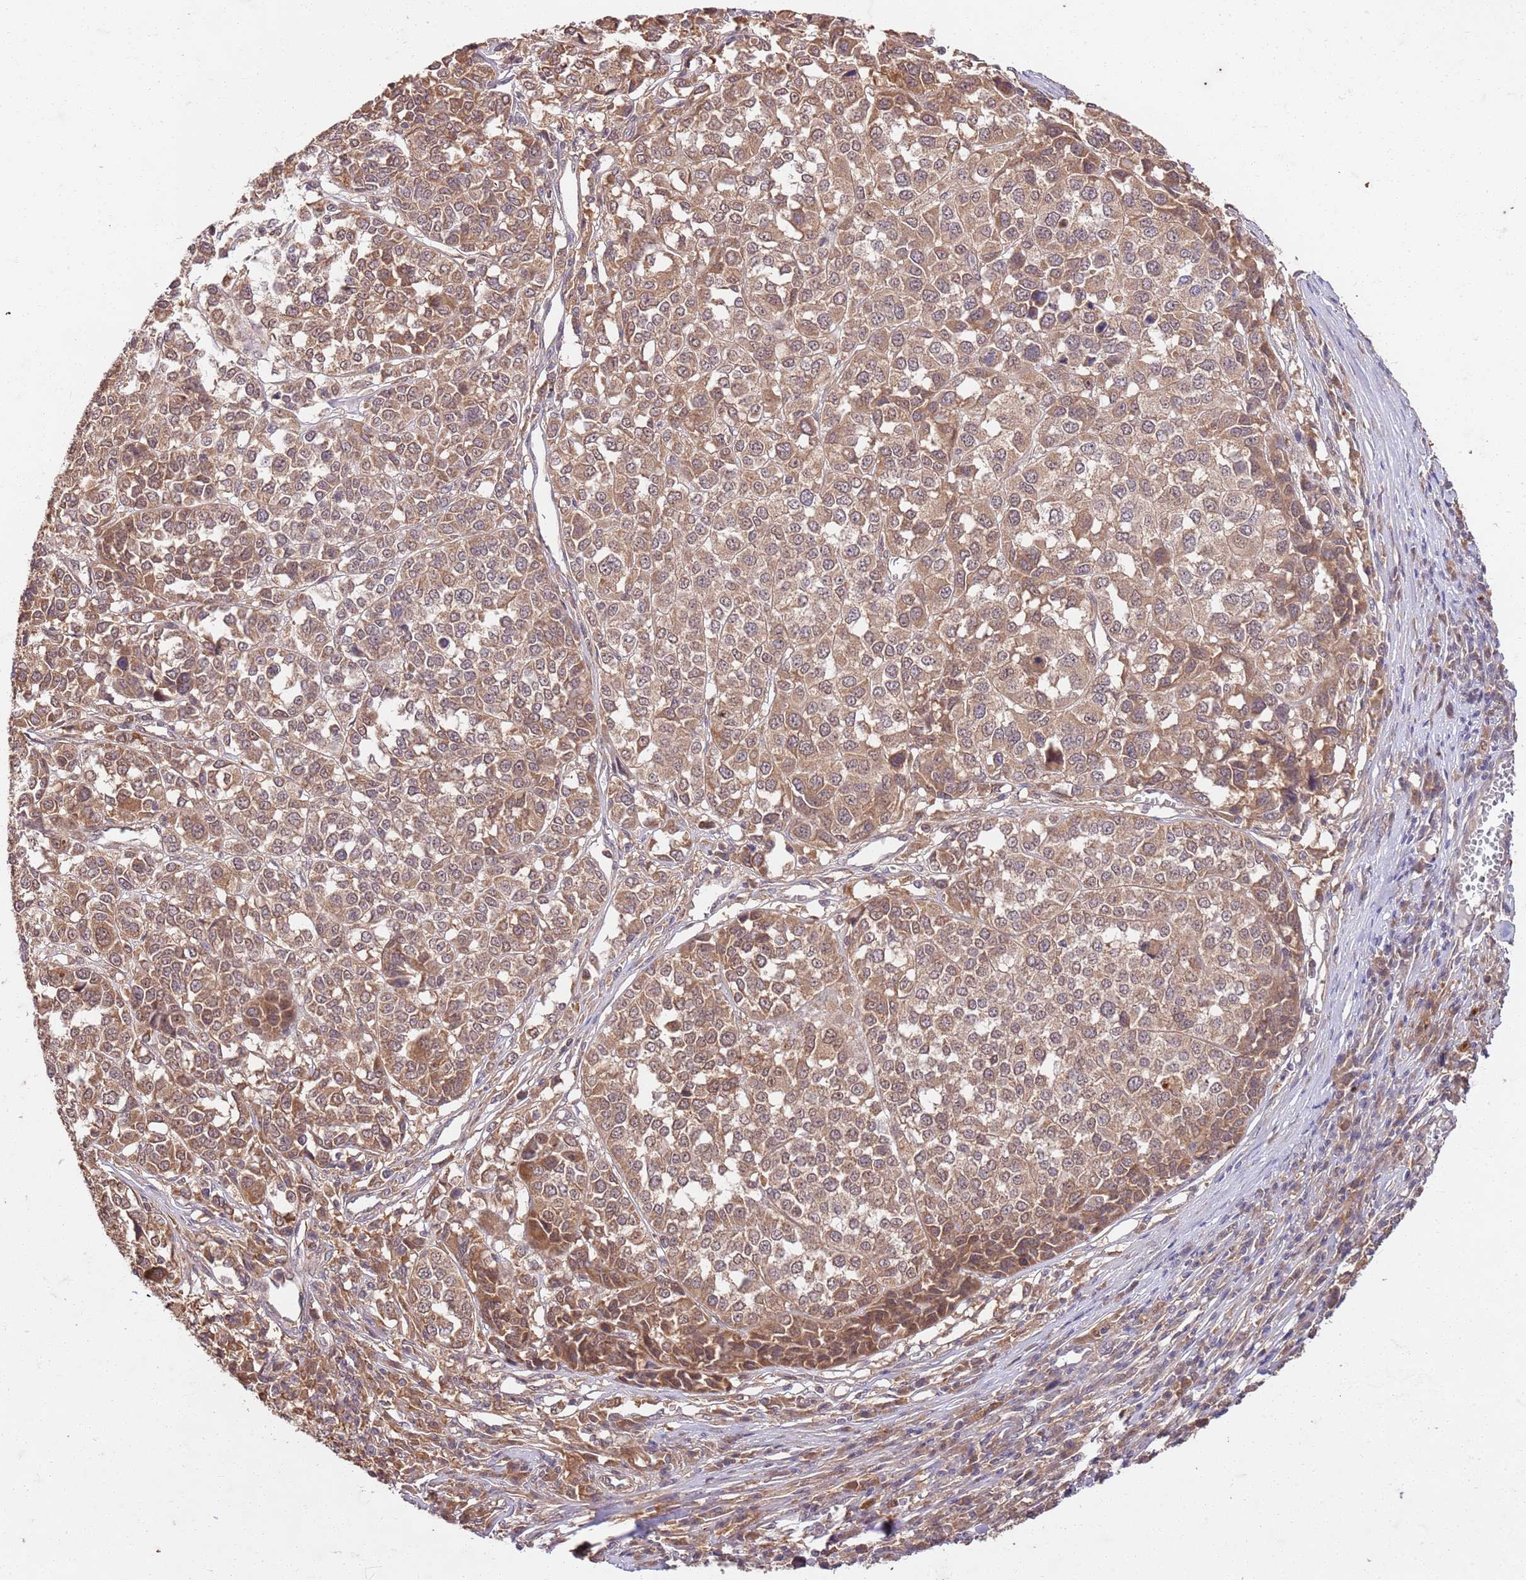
{"staining": {"intensity": "moderate", "quantity": ">75%", "location": "cytoplasmic/membranous,nuclear"}, "tissue": "melanoma", "cell_type": "Tumor cells", "image_type": "cancer", "snomed": [{"axis": "morphology", "description": "Malignant melanoma, Metastatic site"}, {"axis": "topography", "description": "Lymph node"}], "caption": "IHC histopathology image of neoplastic tissue: melanoma stained using immunohistochemistry (IHC) reveals medium levels of moderate protein expression localized specifically in the cytoplasmic/membranous and nuclear of tumor cells, appearing as a cytoplasmic/membranous and nuclear brown color.", "gene": "UBE3A", "patient": {"sex": "male", "age": 44}}